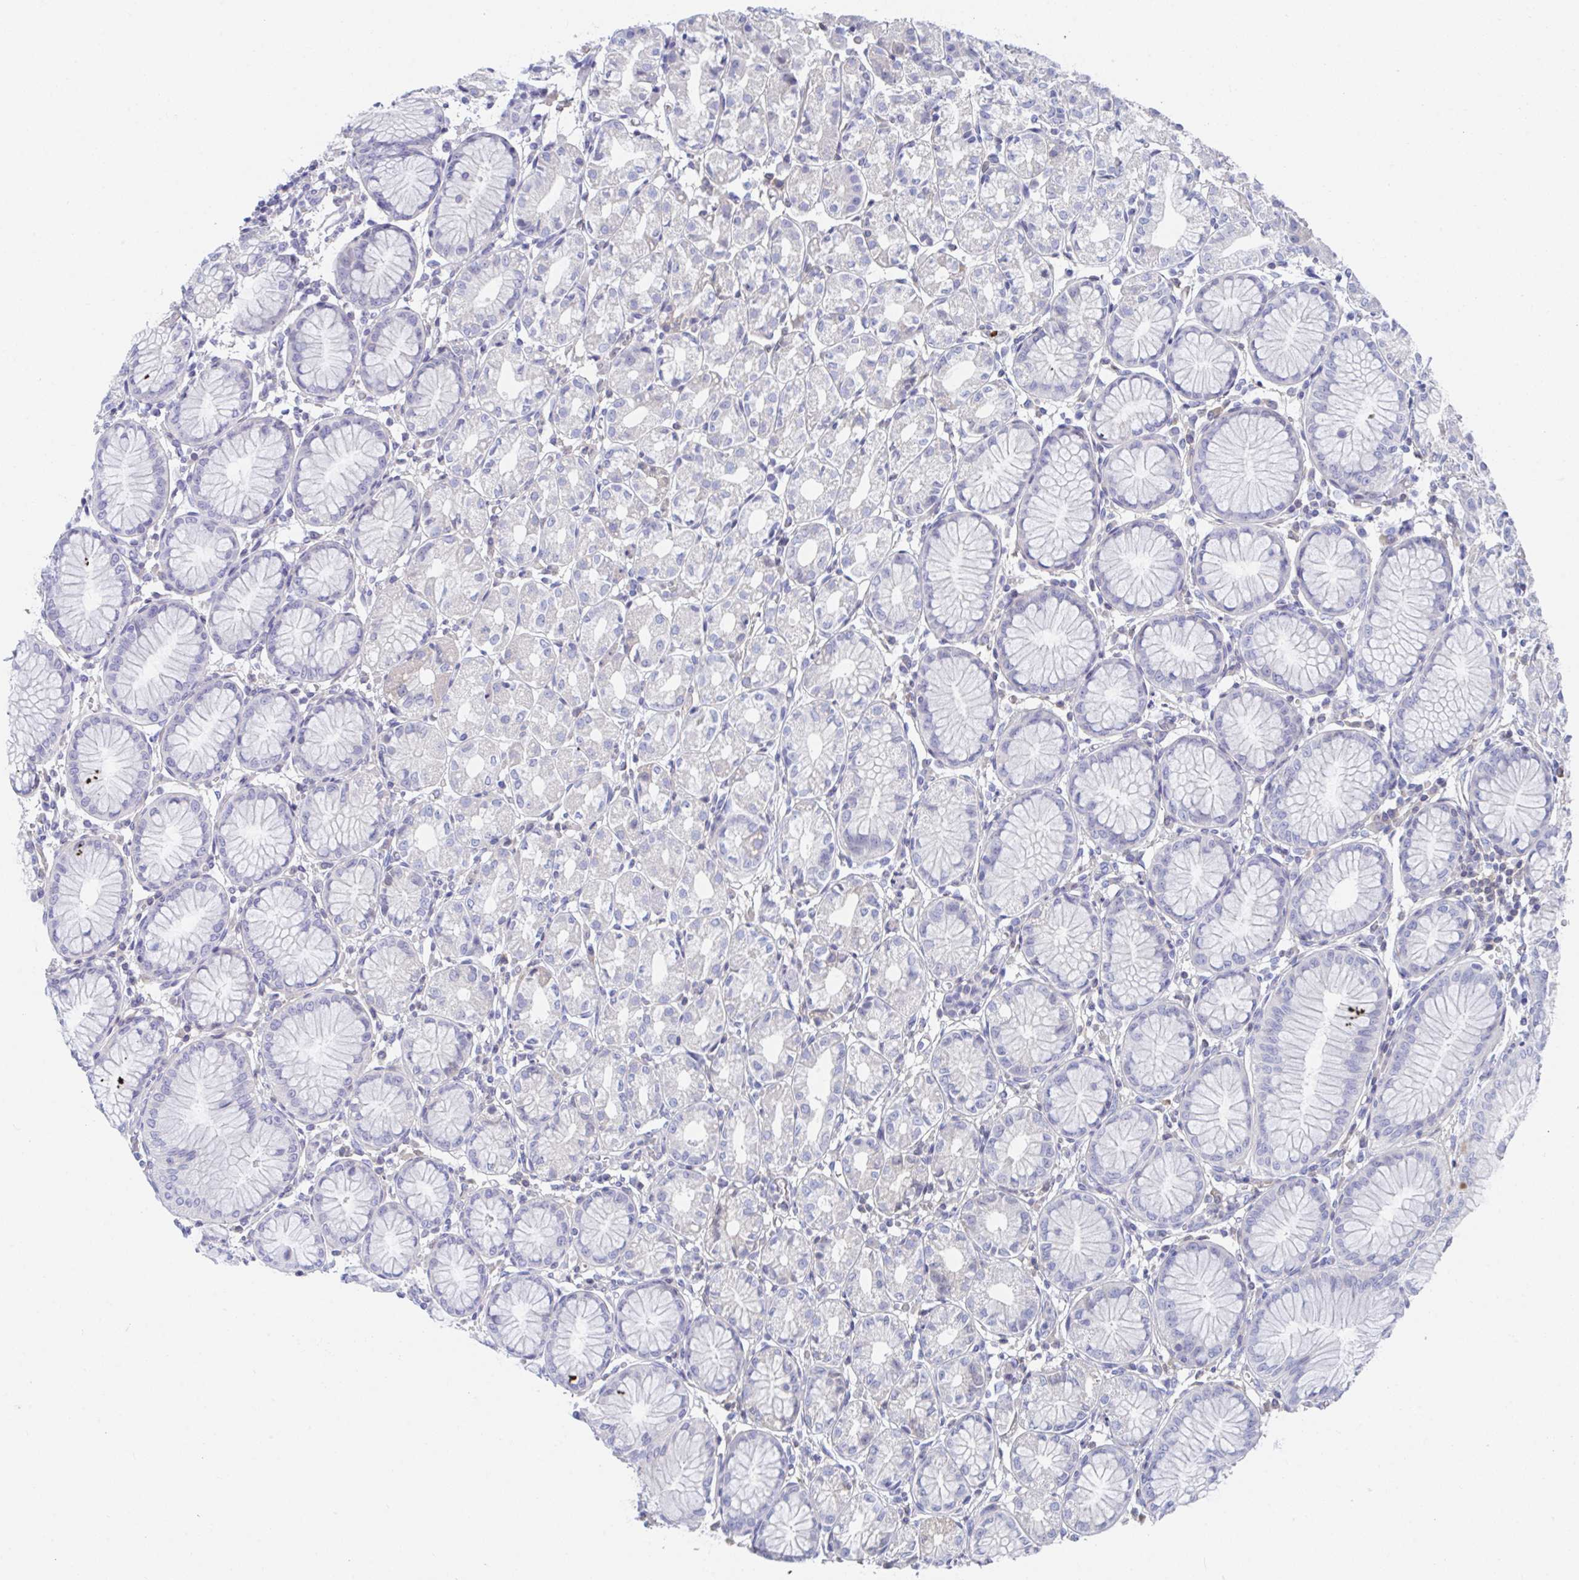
{"staining": {"intensity": "moderate", "quantity": "<25%", "location": "cytoplasmic/membranous"}, "tissue": "stomach", "cell_type": "Glandular cells", "image_type": "normal", "snomed": [{"axis": "morphology", "description": "Normal tissue, NOS"}, {"axis": "topography", "description": "Stomach"}], "caption": "Glandular cells exhibit low levels of moderate cytoplasmic/membranous staining in approximately <25% of cells in unremarkable stomach.", "gene": "TNFAIP6", "patient": {"sex": "female", "age": 57}}